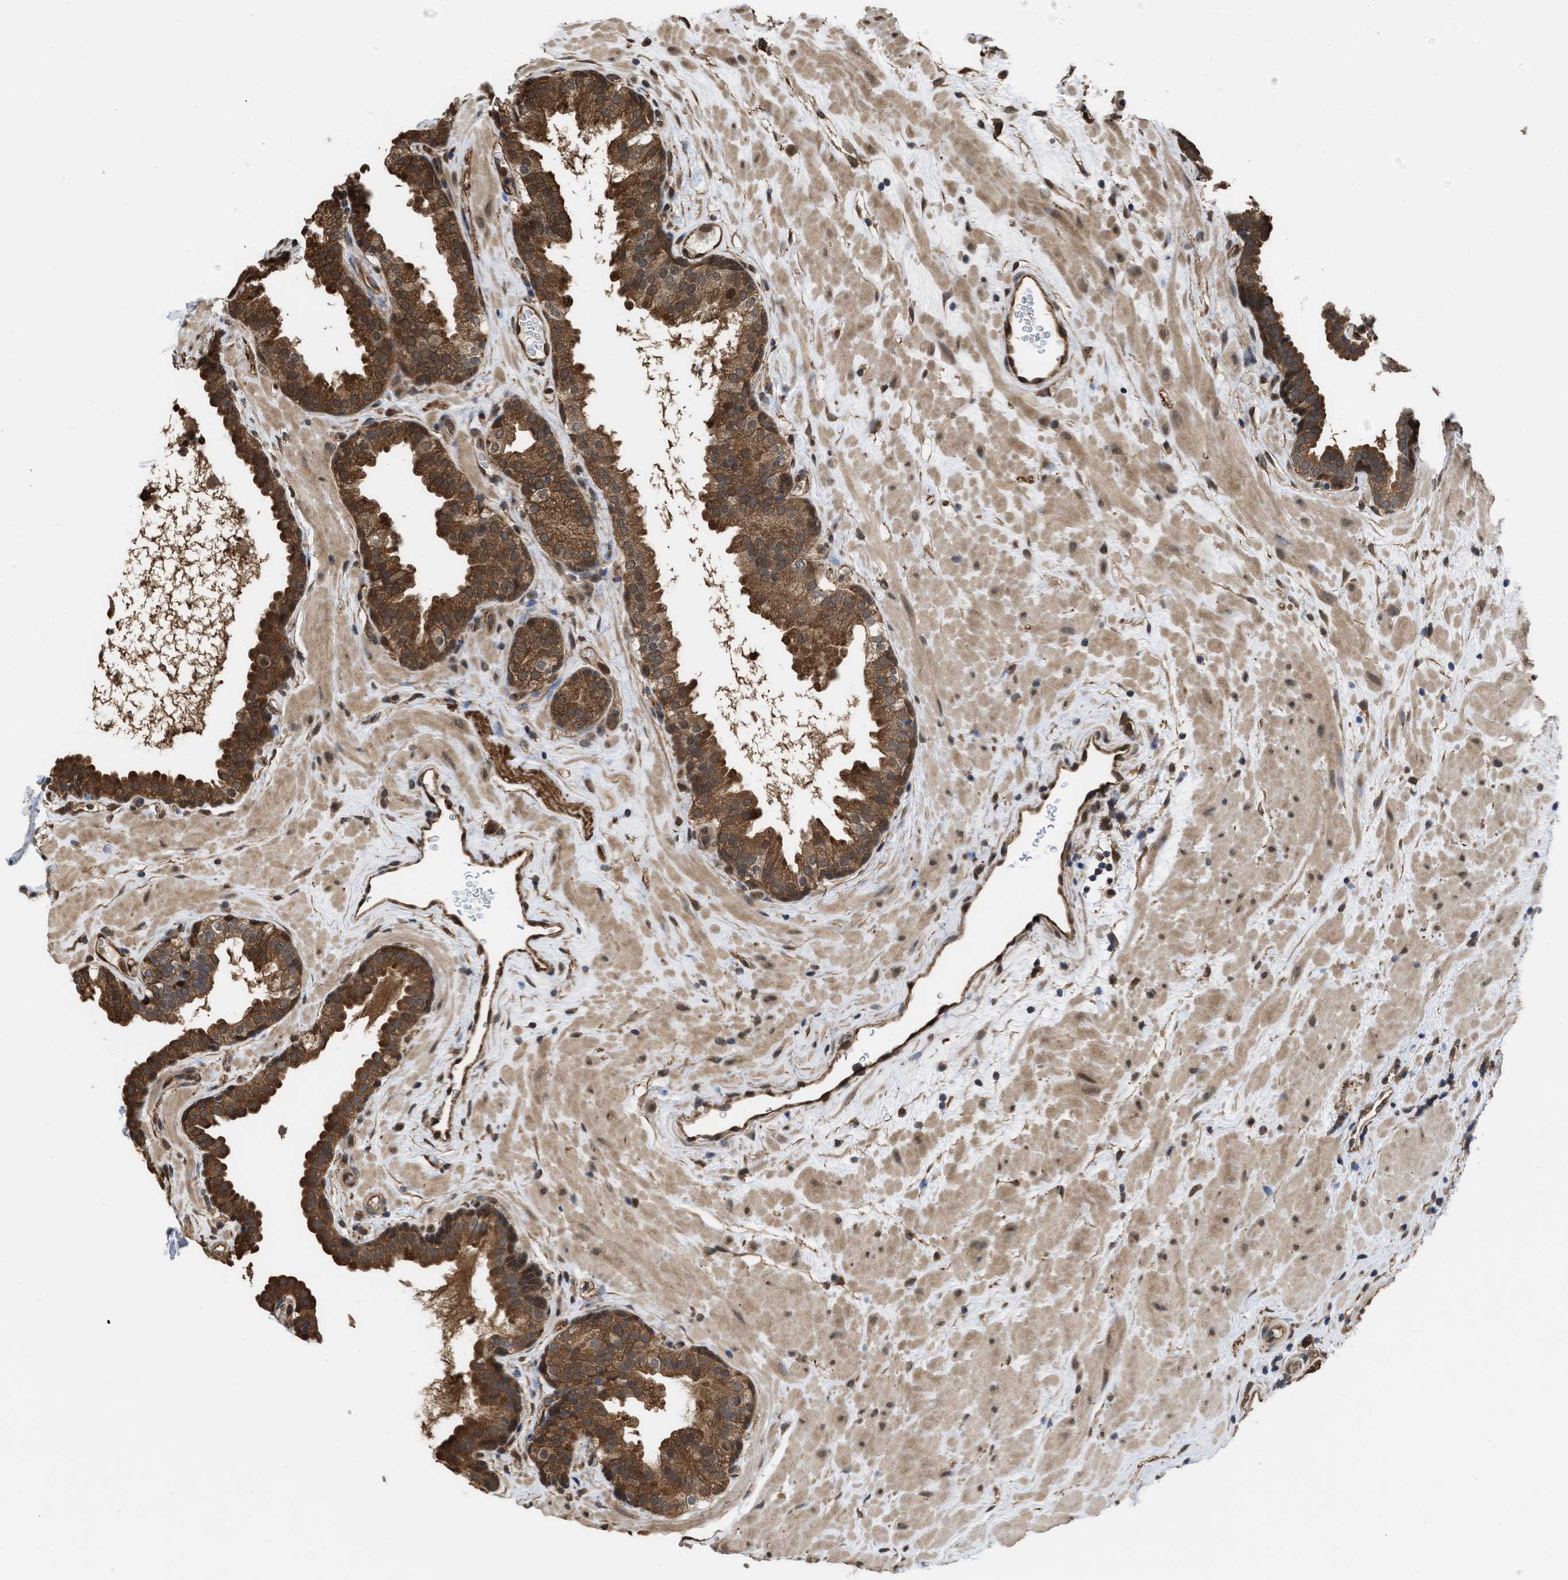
{"staining": {"intensity": "moderate", "quantity": ">75%", "location": "cytoplasmic/membranous"}, "tissue": "prostate", "cell_type": "Glandular cells", "image_type": "normal", "snomed": [{"axis": "morphology", "description": "Normal tissue, NOS"}, {"axis": "topography", "description": "Prostate"}], "caption": "Moderate cytoplasmic/membranous staining is identified in about >75% of glandular cells in benign prostate.", "gene": "YWHAG", "patient": {"sex": "male", "age": 51}}